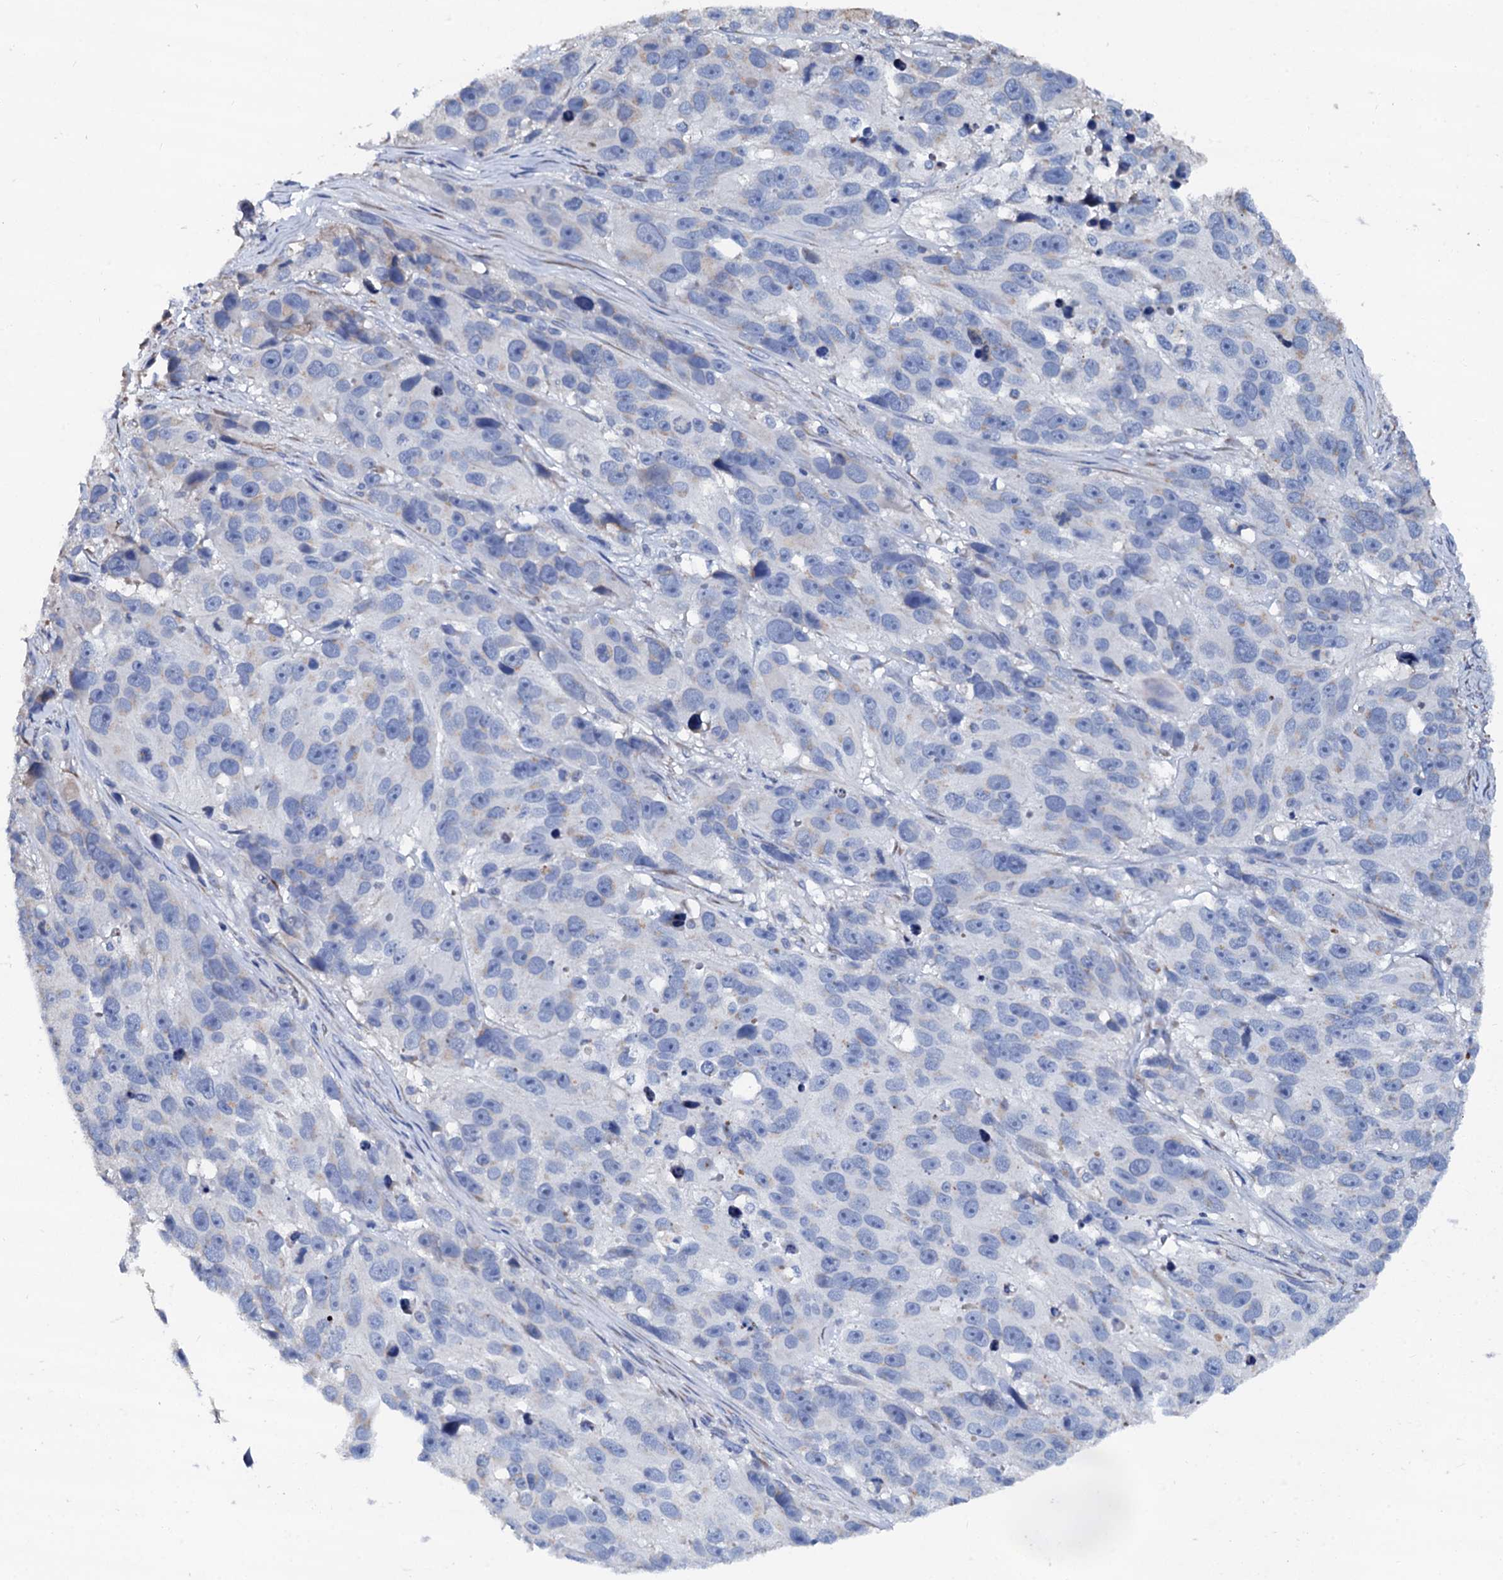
{"staining": {"intensity": "negative", "quantity": "none", "location": "none"}, "tissue": "melanoma", "cell_type": "Tumor cells", "image_type": "cancer", "snomed": [{"axis": "morphology", "description": "Malignant melanoma, NOS"}, {"axis": "topography", "description": "Skin"}], "caption": "Tumor cells are negative for protein expression in human melanoma.", "gene": "AKAP3", "patient": {"sex": "male", "age": 84}}